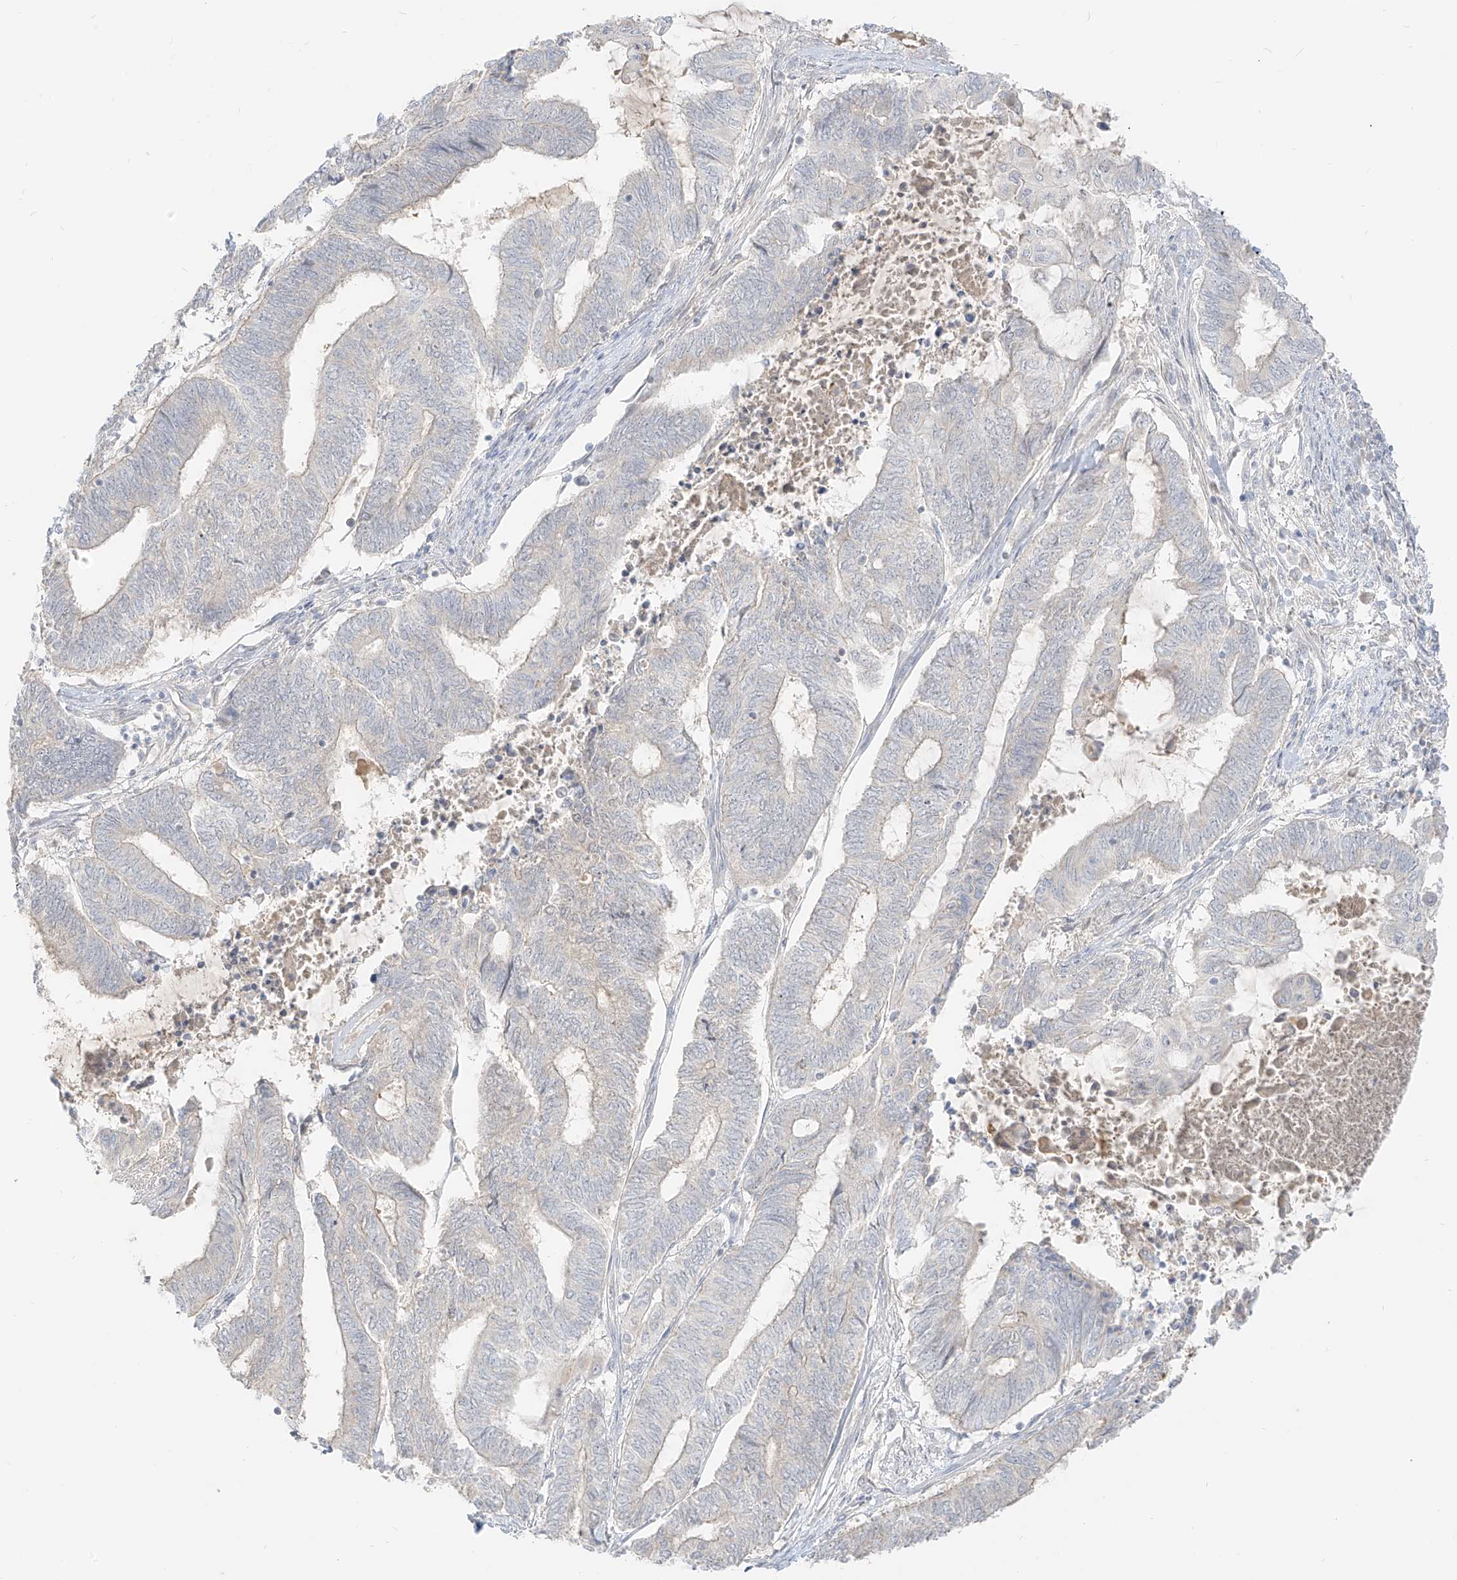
{"staining": {"intensity": "negative", "quantity": "none", "location": "none"}, "tissue": "endometrial cancer", "cell_type": "Tumor cells", "image_type": "cancer", "snomed": [{"axis": "morphology", "description": "Adenocarcinoma, NOS"}, {"axis": "topography", "description": "Uterus"}, {"axis": "topography", "description": "Endometrium"}], "caption": "Protein analysis of adenocarcinoma (endometrial) exhibits no significant expression in tumor cells. The staining is performed using DAB (3,3'-diaminobenzidine) brown chromogen with nuclei counter-stained in using hematoxylin.", "gene": "LIPT1", "patient": {"sex": "female", "age": 70}}